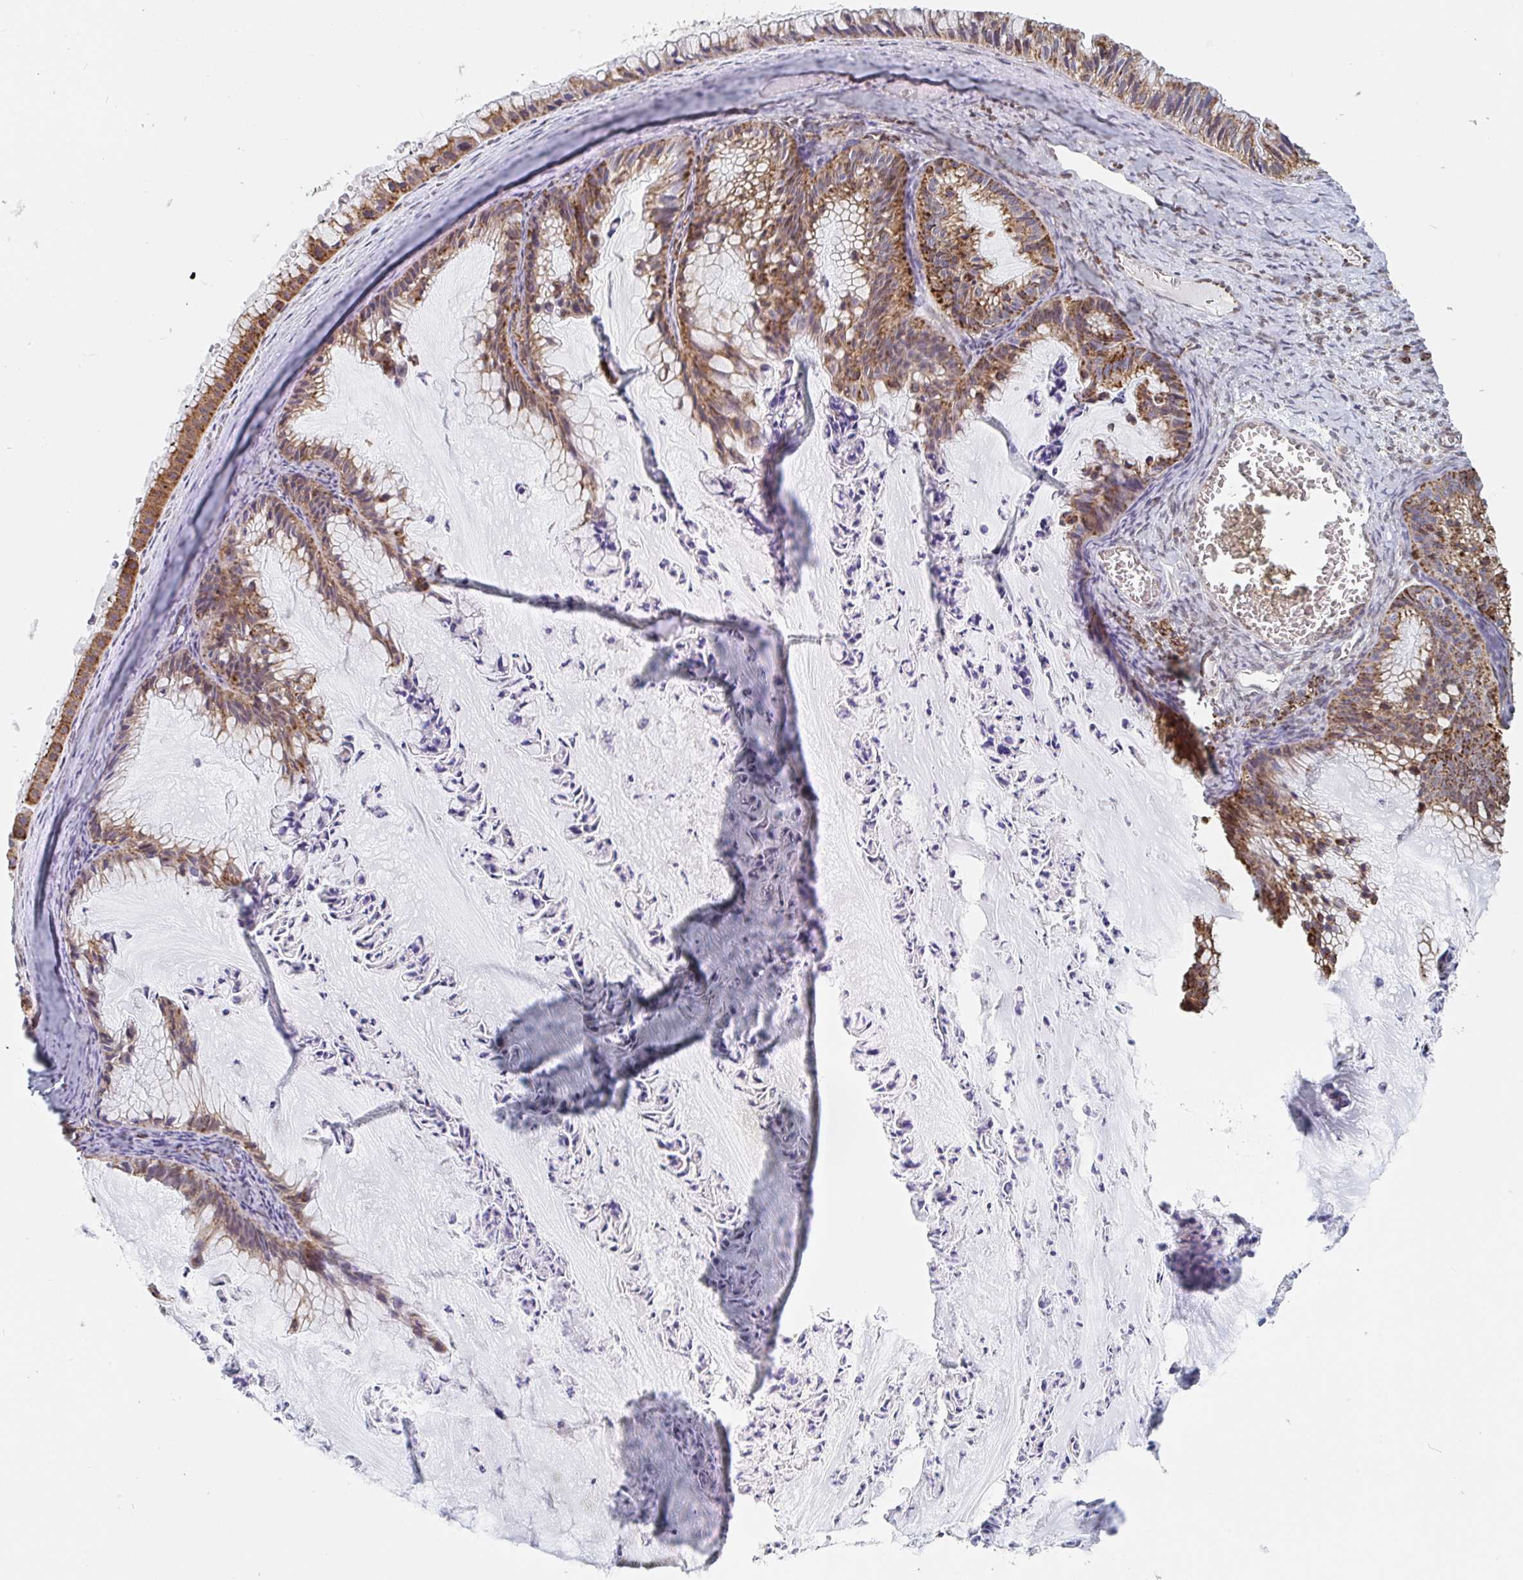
{"staining": {"intensity": "strong", "quantity": ">75%", "location": "cytoplasmic/membranous"}, "tissue": "ovarian cancer", "cell_type": "Tumor cells", "image_type": "cancer", "snomed": [{"axis": "morphology", "description": "Cystadenocarcinoma, mucinous, NOS"}, {"axis": "topography", "description": "Ovary"}], "caption": "This histopathology image demonstrates immunohistochemistry (IHC) staining of human ovarian cancer (mucinous cystadenocarcinoma), with high strong cytoplasmic/membranous expression in approximately >75% of tumor cells.", "gene": "STARD8", "patient": {"sex": "female", "age": 72}}